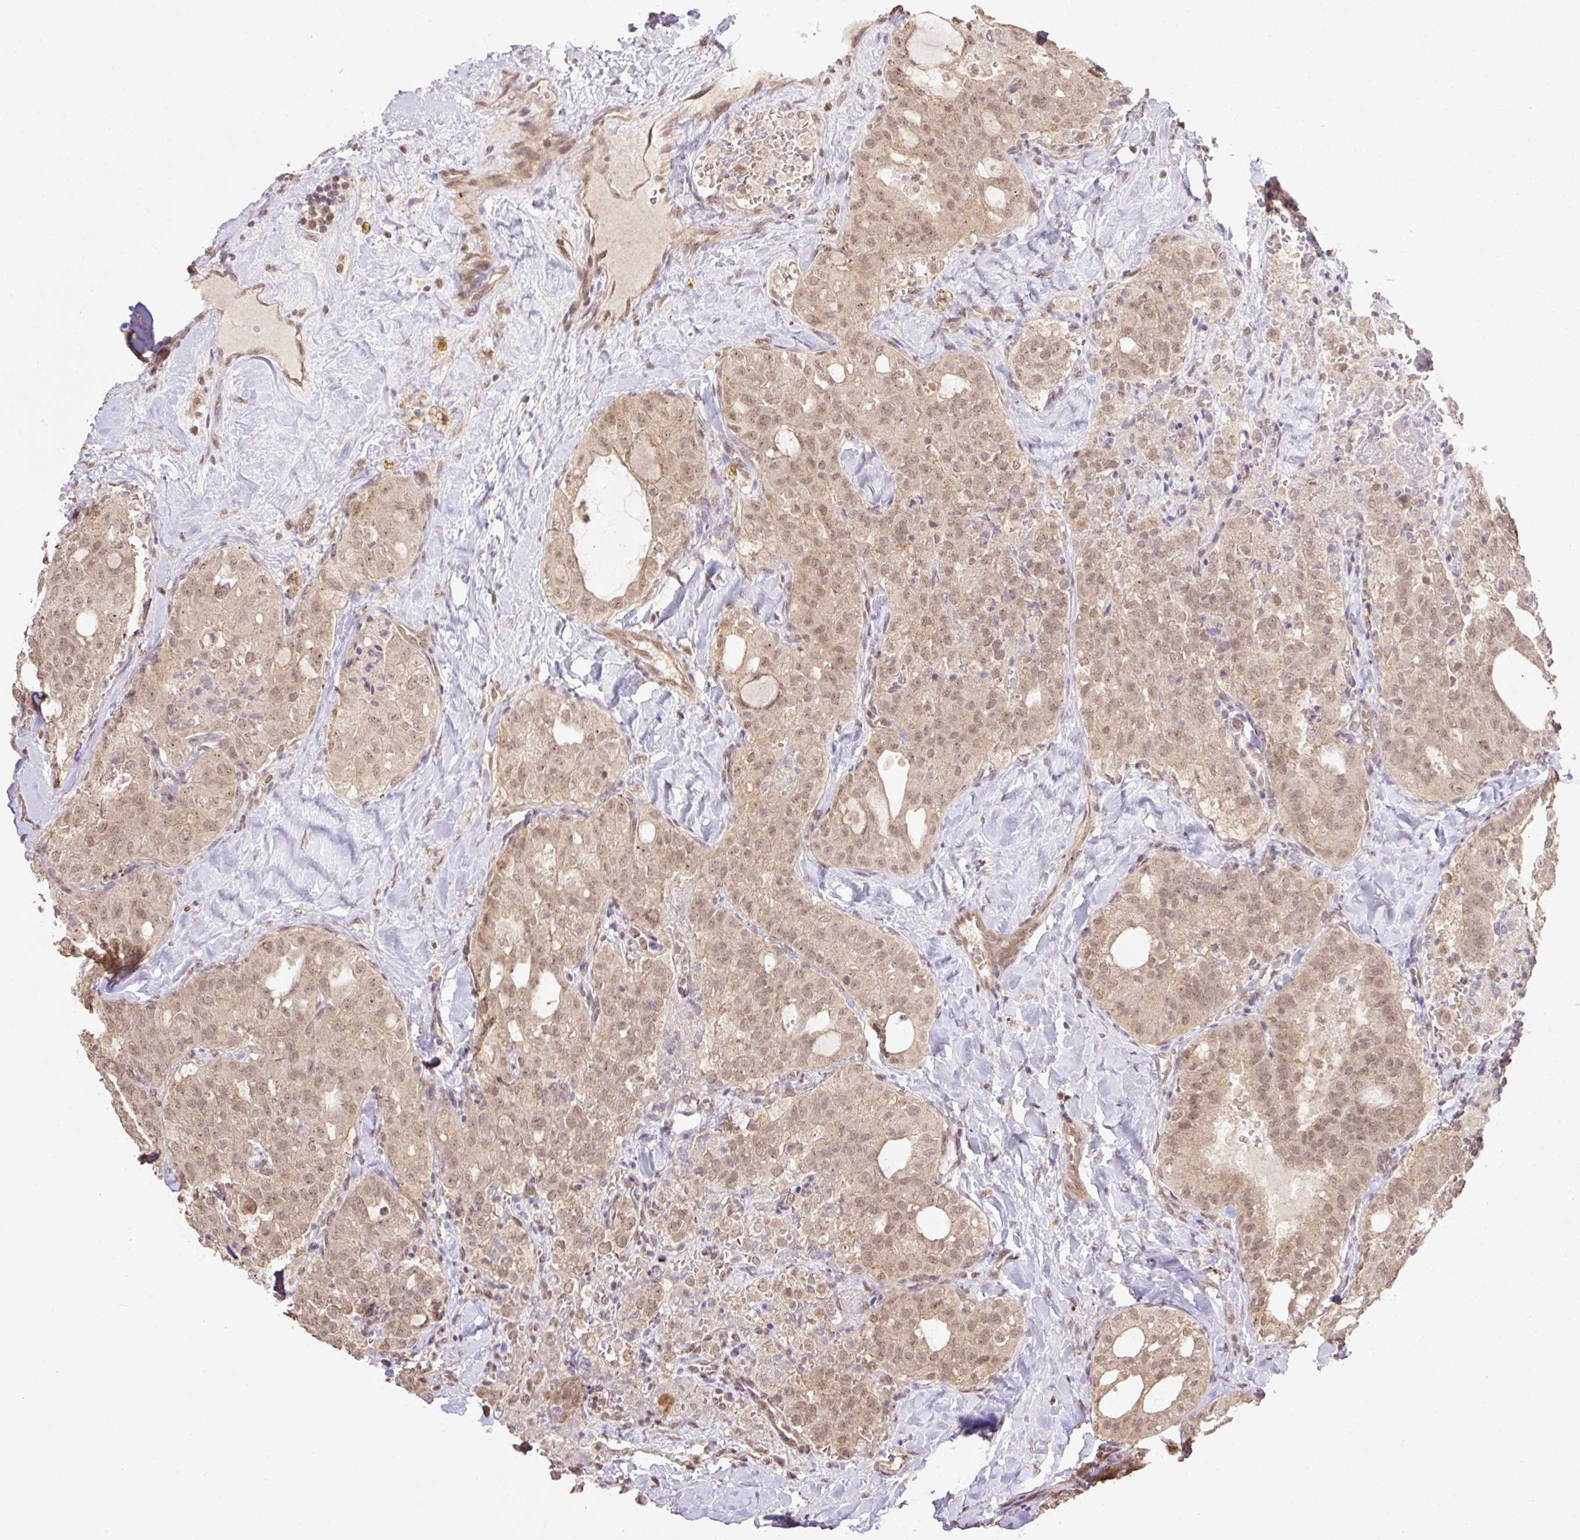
{"staining": {"intensity": "weak", "quantity": ">75%", "location": "cytoplasmic/membranous,nuclear"}, "tissue": "thyroid cancer", "cell_type": "Tumor cells", "image_type": "cancer", "snomed": [{"axis": "morphology", "description": "Follicular adenoma carcinoma, NOS"}, {"axis": "topography", "description": "Thyroid gland"}], "caption": "Tumor cells exhibit low levels of weak cytoplasmic/membranous and nuclear expression in about >75% of cells in human thyroid cancer. The staining was performed using DAB (3,3'-diaminobenzidine), with brown indicating positive protein expression. Nuclei are stained blue with hematoxylin.", "gene": "VPS25", "patient": {"sex": "male", "age": 75}}